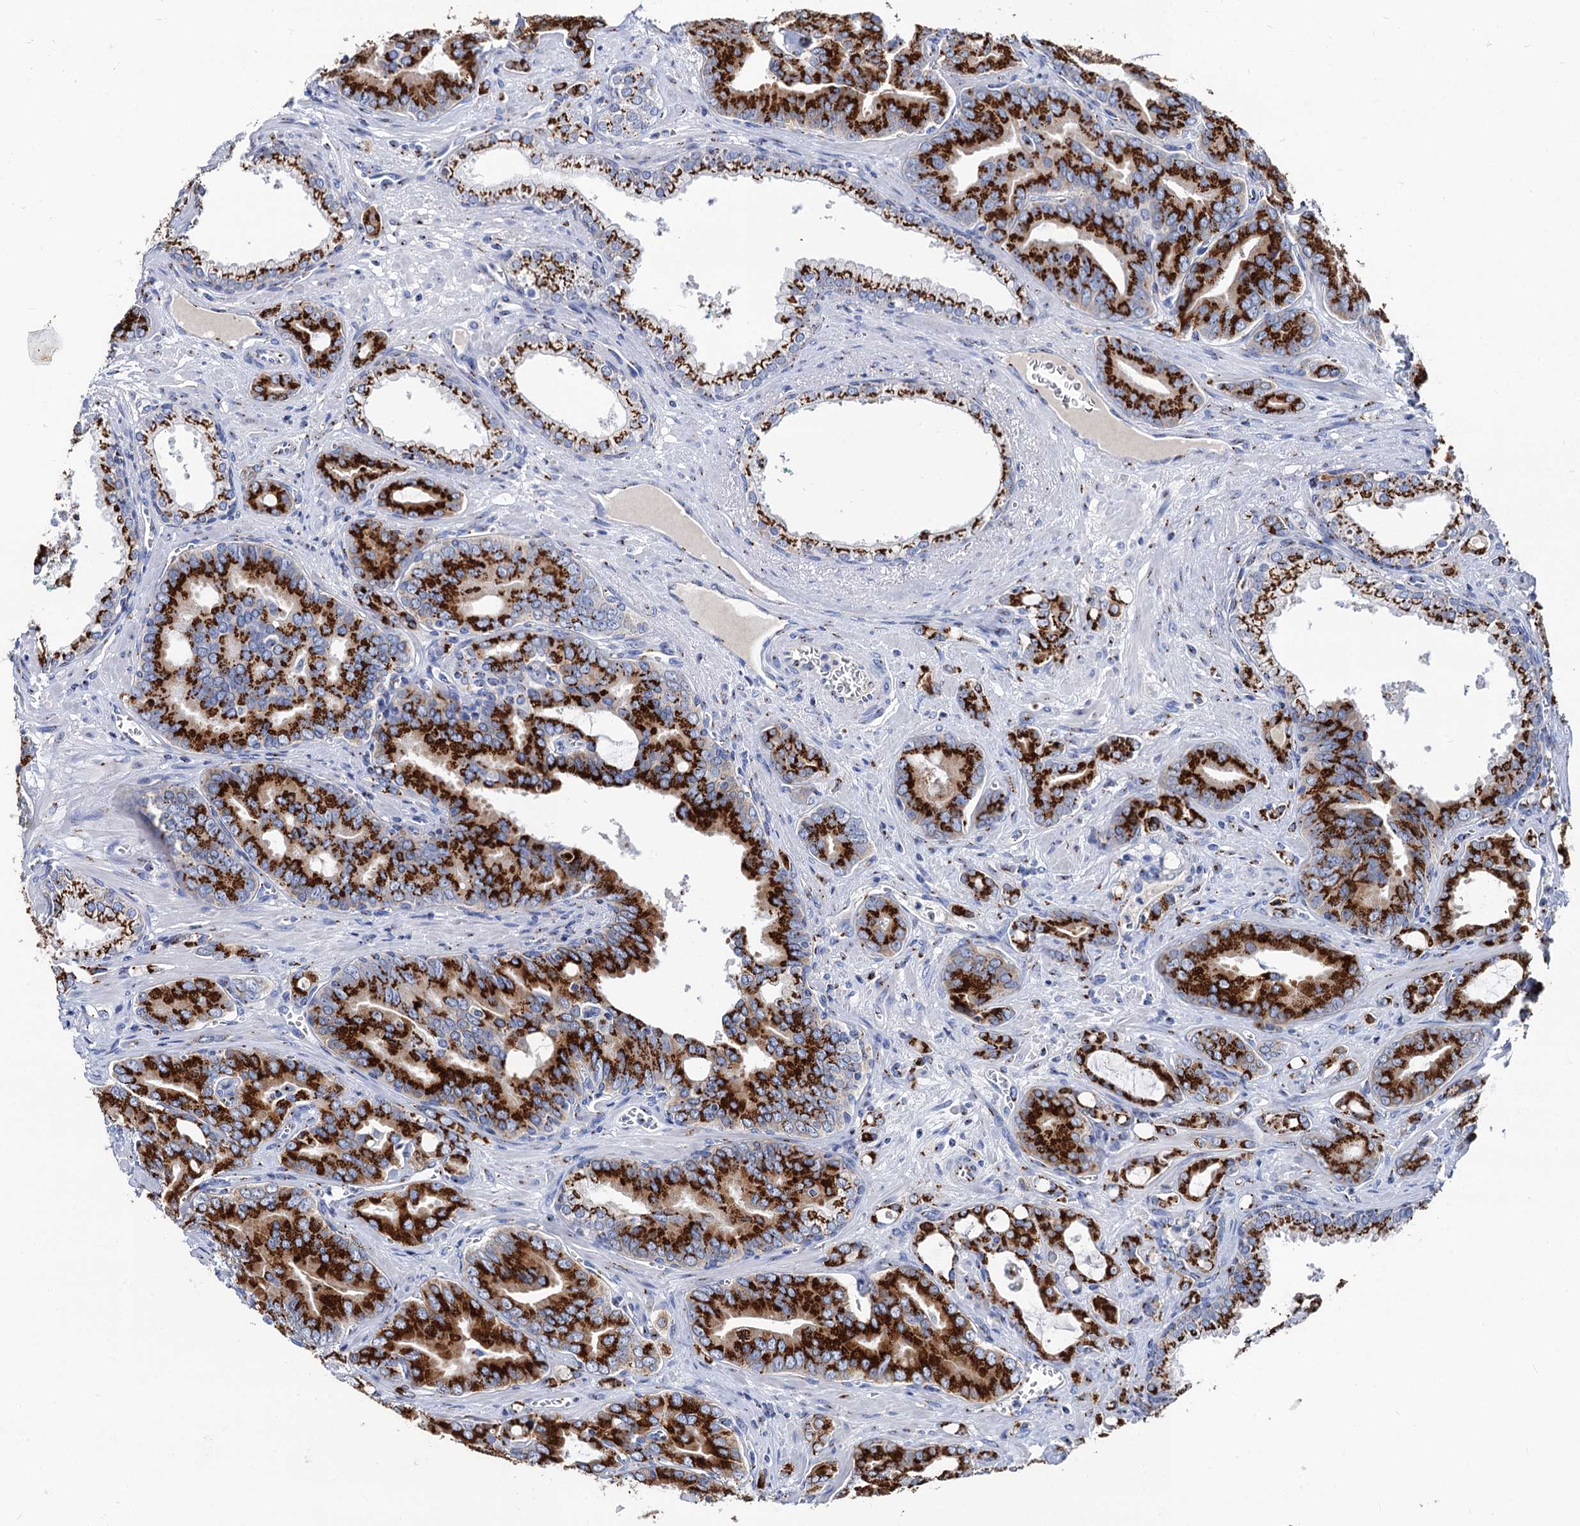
{"staining": {"intensity": "strong", "quantity": ">75%", "location": "cytoplasmic/membranous"}, "tissue": "prostate cancer", "cell_type": "Tumor cells", "image_type": "cancer", "snomed": [{"axis": "morphology", "description": "Adenocarcinoma, High grade"}, {"axis": "topography", "description": "Prostate"}], "caption": "Protein expression analysis of human adenocarcinoma (high-grade) (prostate) reveals strong cytoplasmic/membranous expression in about >75% of tumor cells. The staining is performed using DAB (3,3'-diaminobenzidine) brown chromogen to label protein expression. The nuclei are counter-stained blue using hematoxylin.", "gene": "TM9SF3", "patient": {"sex": "male", "age": 72}}